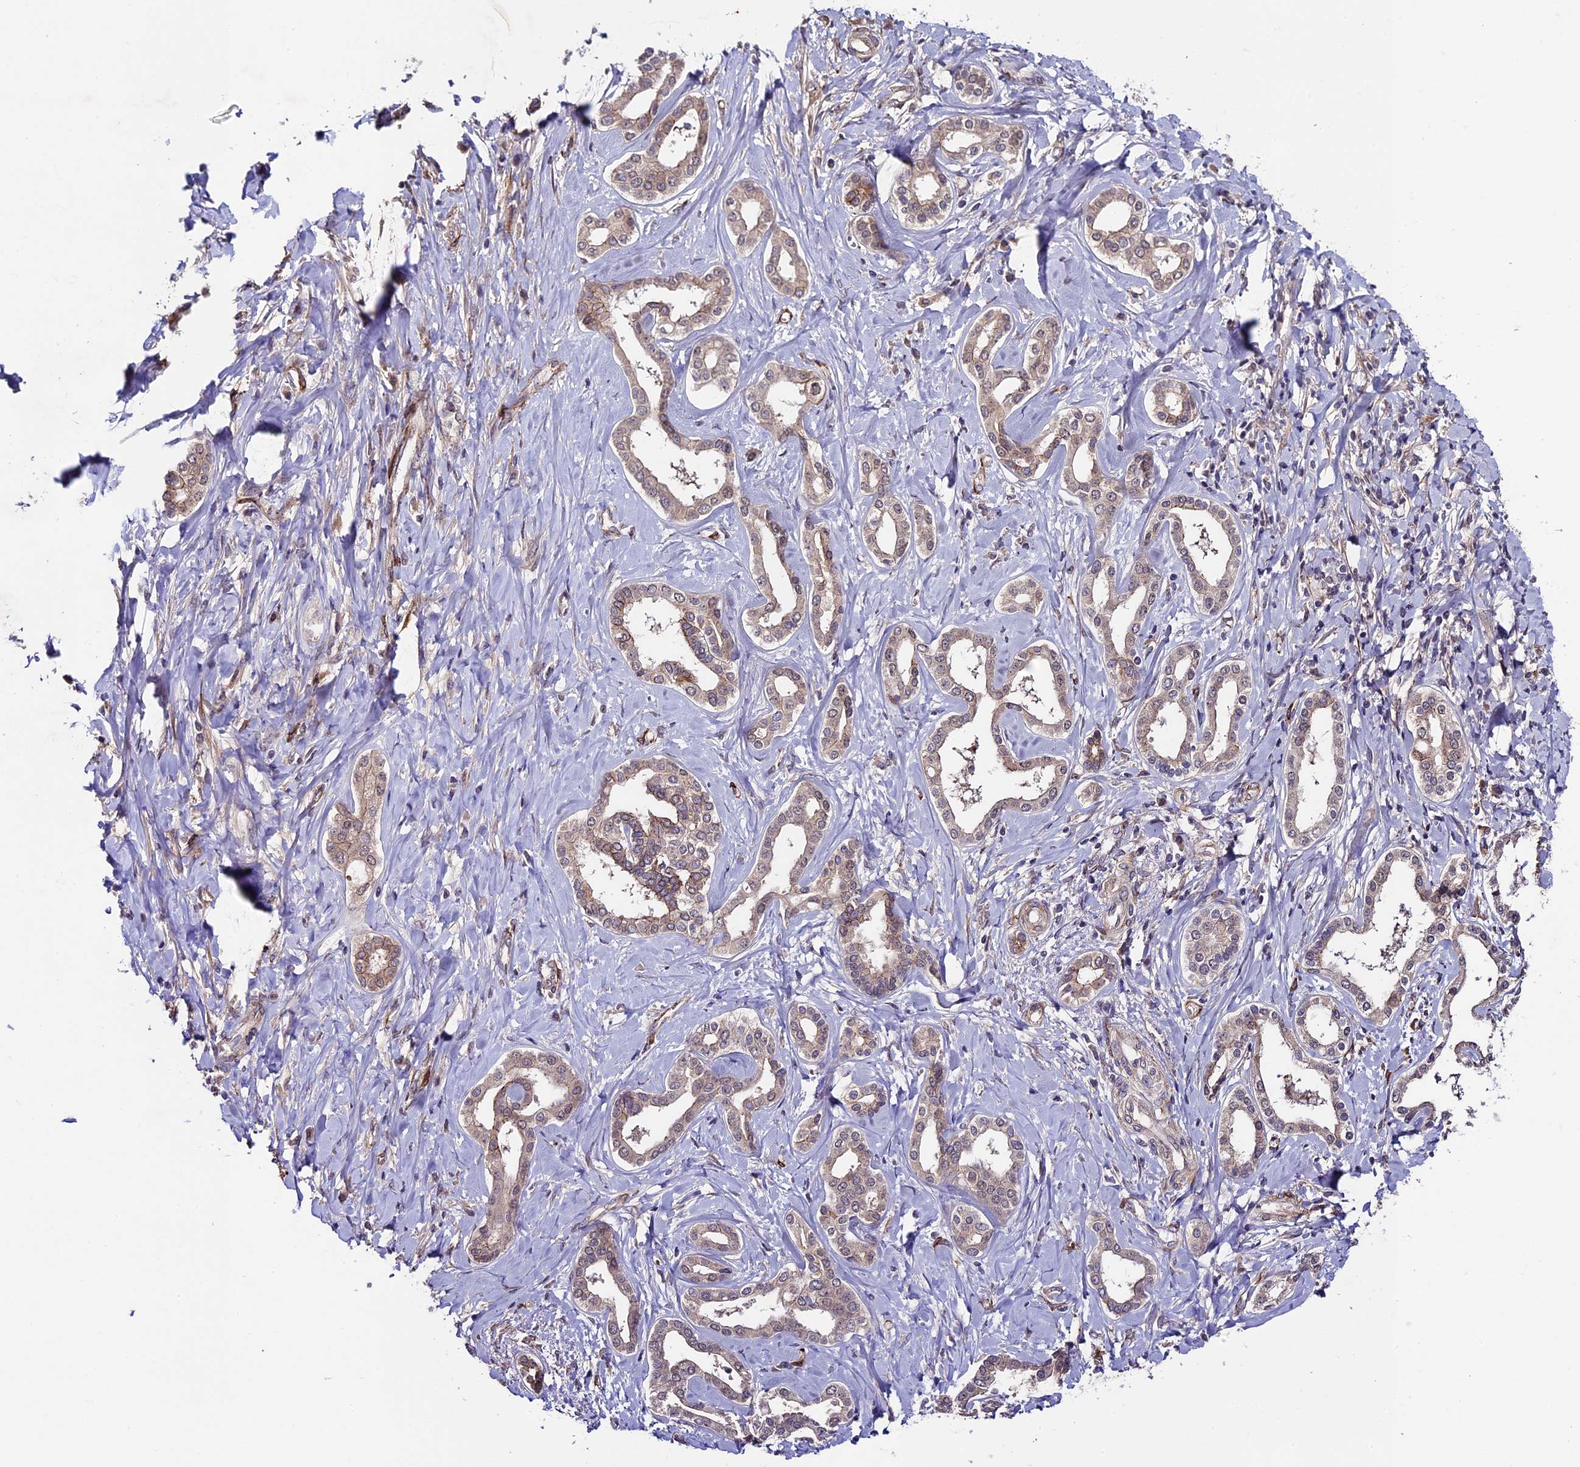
{"staining": {"intensity": "weak", "quantity": ">75%", "location": "cytoplasmic/membranous"}, "tissue": "liver cancer", "cell_type": "Tumor cells", "image_type": "cancer", "snomed": [{"axis": "morphology", "description": "Cholangiocarcinoma"}, {"axis": "topography", "description": "Liver"}], "caption": "Immunohistochemistry (DAB (3,3'-diaminobenzidine)) staining of liver cancer (cholangiocarcinoma) reveals weak cytoplasmic/membranous protein staining in approximately >75% of tumor cells. The protein of interest is shown in brown color, while the nuclei are stained blue.", "gene": "SIPA1L3", "patient": {"sex": "female", "age": 77}}